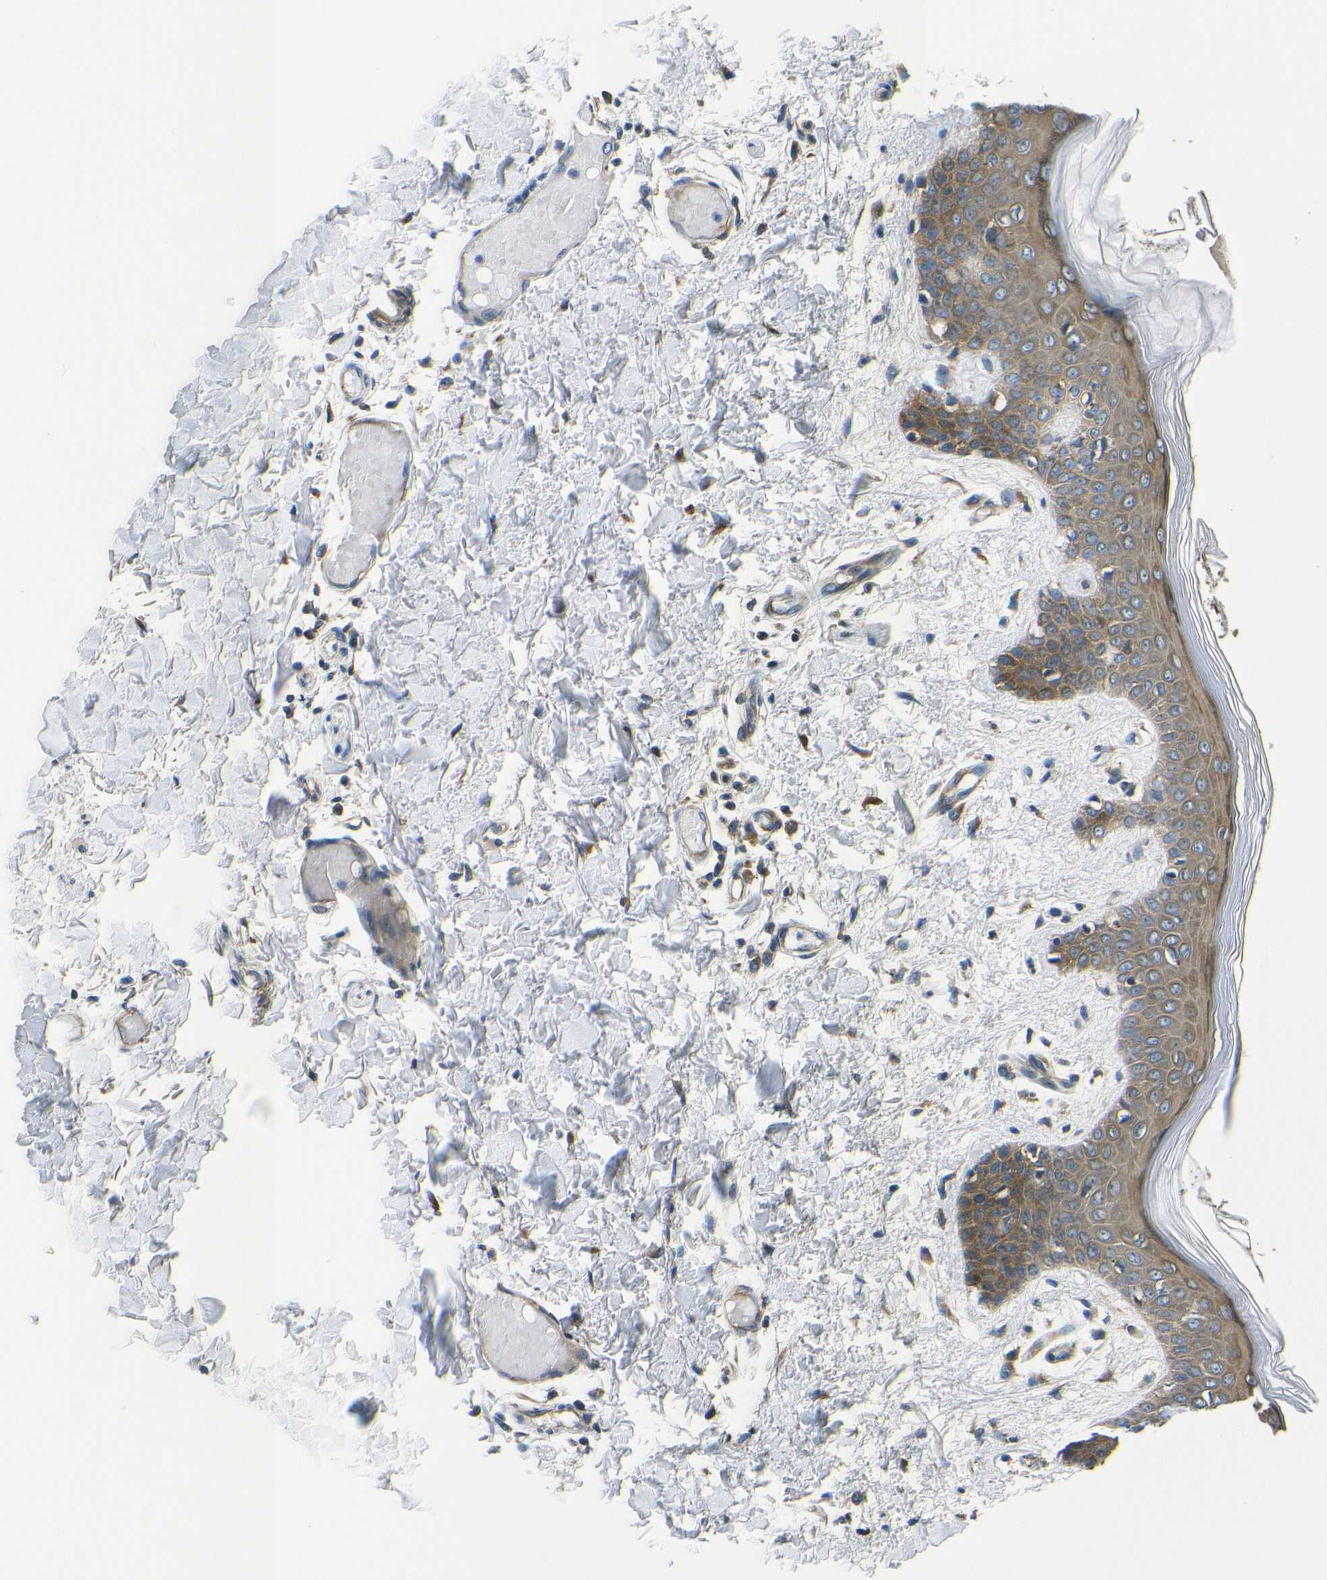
{"staining": {"intensity": "moderate", "quantity": ">75%", "location": "cytoplasmic/membranous"}, "tissue": "skin", "cell_type": "Fibroblasts", "image_type": "normal", "snomed": [{"axis": "morphology", "description": "Normal tissue, NOS"}, {"axis": "topography", "description": "Skin"}], "caption": "Fibroblasts reveal medium levels of moderate cytoplasmic/membranous expression in approximately >75% of cells in normal skin. The staining is performed using DAB brown chromogen to label protein expression. The nuclei are counter-stained blue using hematoxylin.", "gene": "RPSA", "patient": {"sex": "male", "age": 53}}